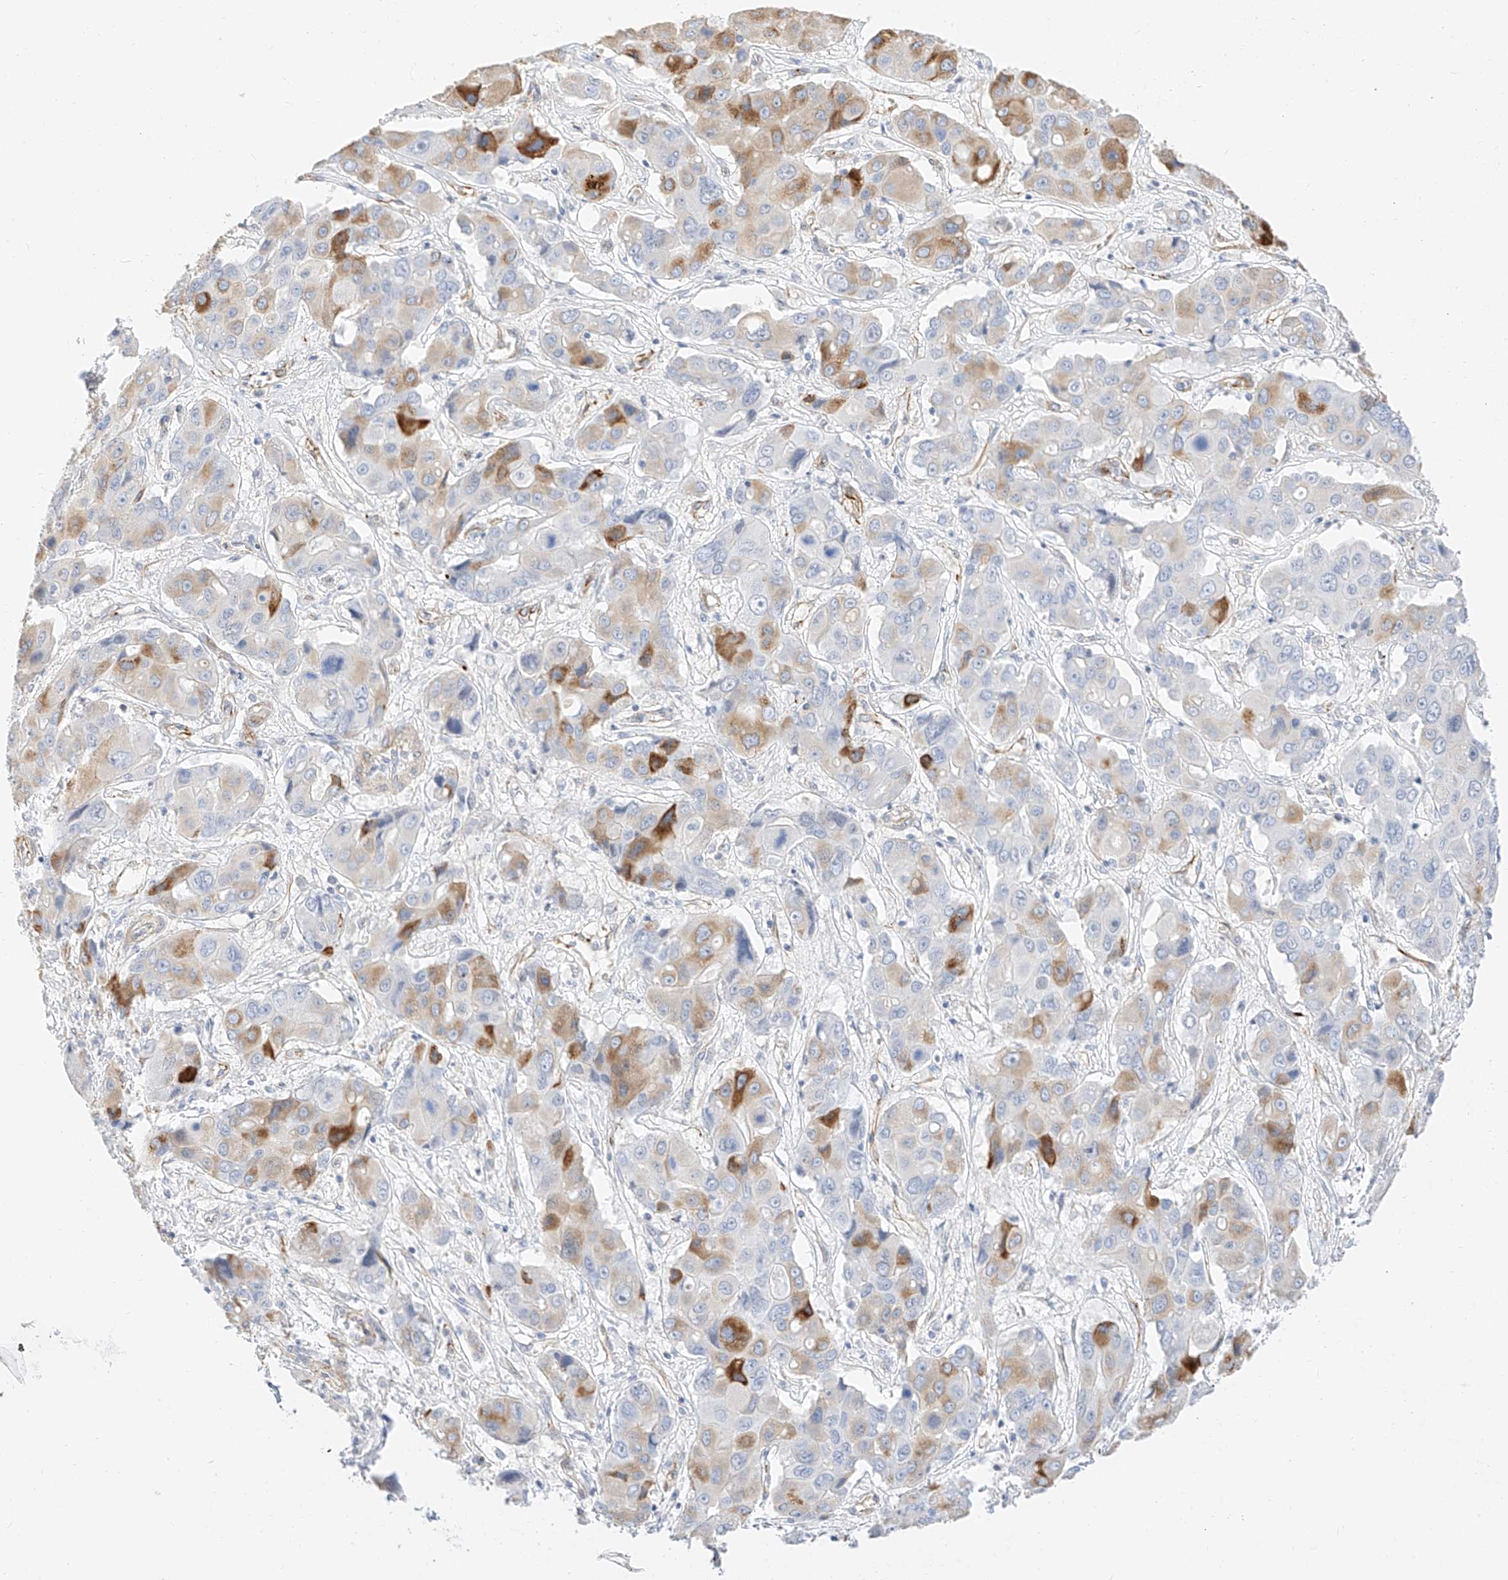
{"staining": {"intensity": "moderate", "quantity": "25%-75%", "location": "cytoplasmic/membranous"}, "tissue": "liver cancer", "cell_type": "Tumor cells", "image_type": "cancer", "snomed": [{"axis": "morphology", "description": "Cholangiocarcinoma"}, {"axis": "topography", "description": "Liver"}], "caption": "Tumor cells reveal medium levels of moderate cytoplasmic/membranous expression in about 25%-75% of cells in human liver cancer.", "gene": "CDCP2", "patient": {"sex": "male", "age": 67}}